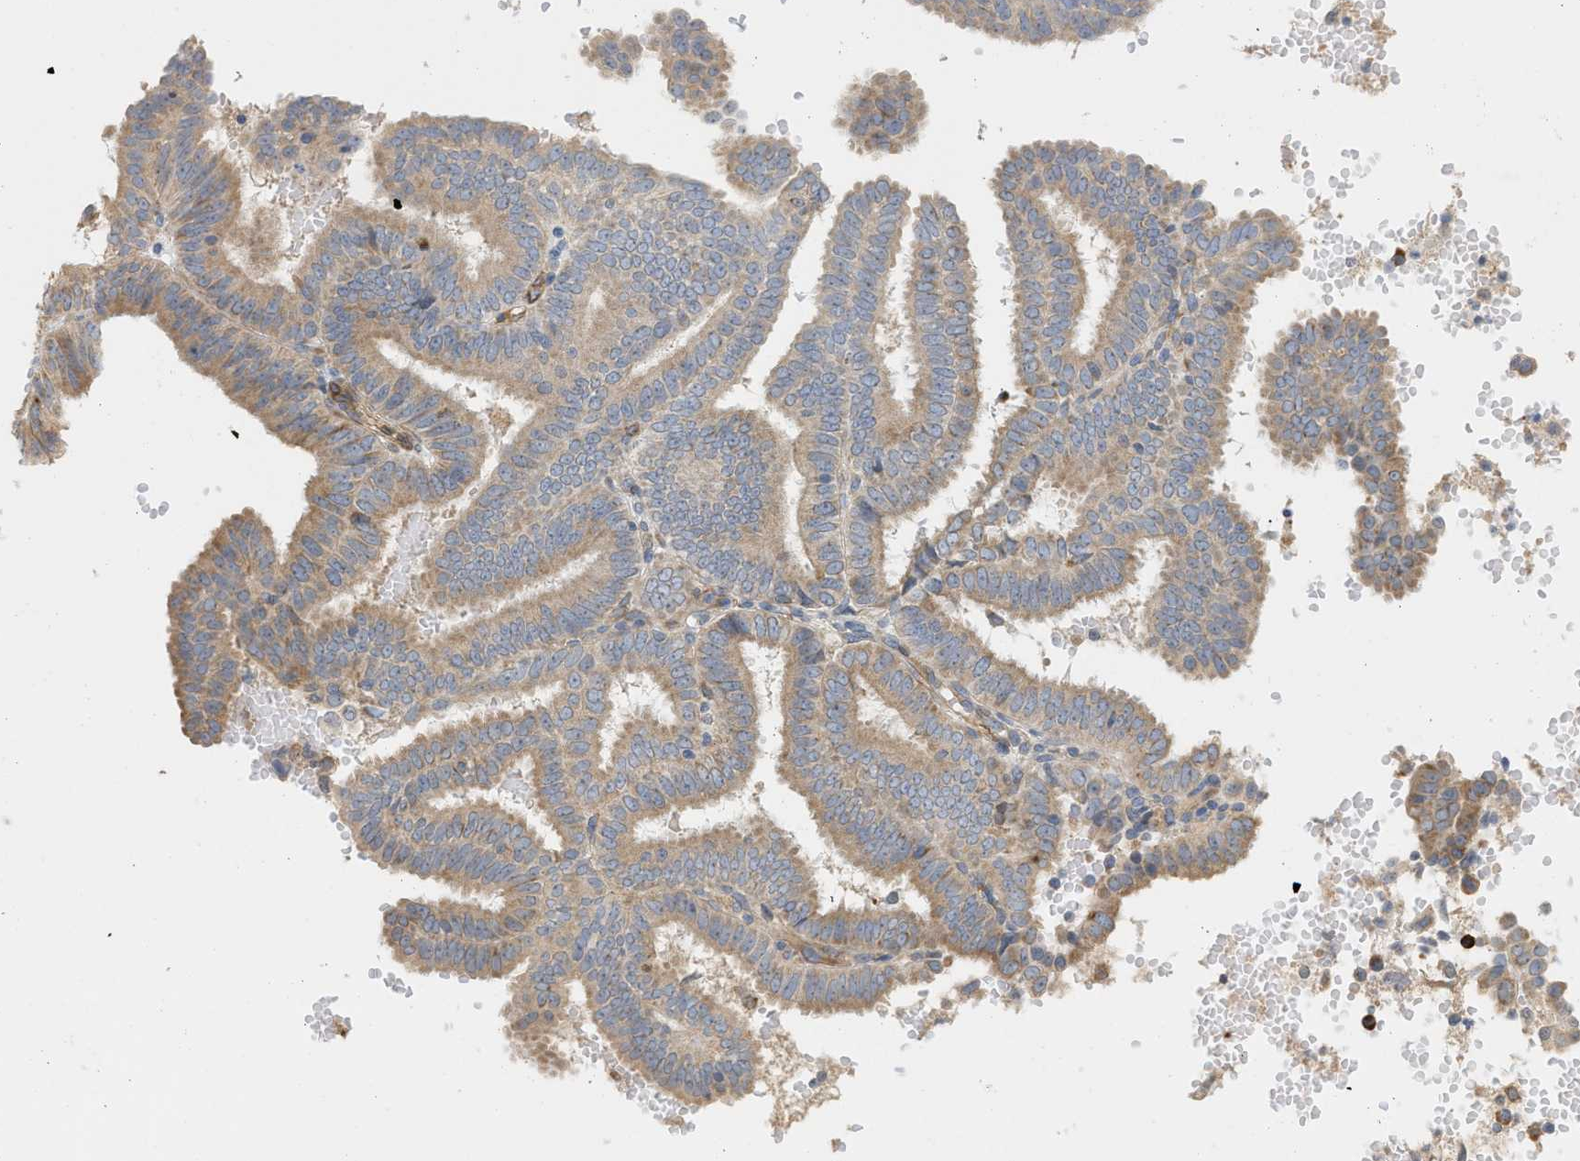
{"staining": {"intensity": "moderate", "quantity": ">75%", "location": "cytoplasmic/membranous"}, "tissue": "endometrial cancer", "cell_type": "Tumor cells", "image_type": "cancer", "snomed": [{"axis": "morphology", "description": "Adenocarcinoma, NOS"}, {"axis": "topography", "description": "Endometrium"}], "caption": "A brown stain highlights moderate cytoplasmic/membranous staining of a protein in adenocarcinoma (endometrial) tumor cells.", "gene": "SVOP", "patient": {"sex": "female", "age": 58}}